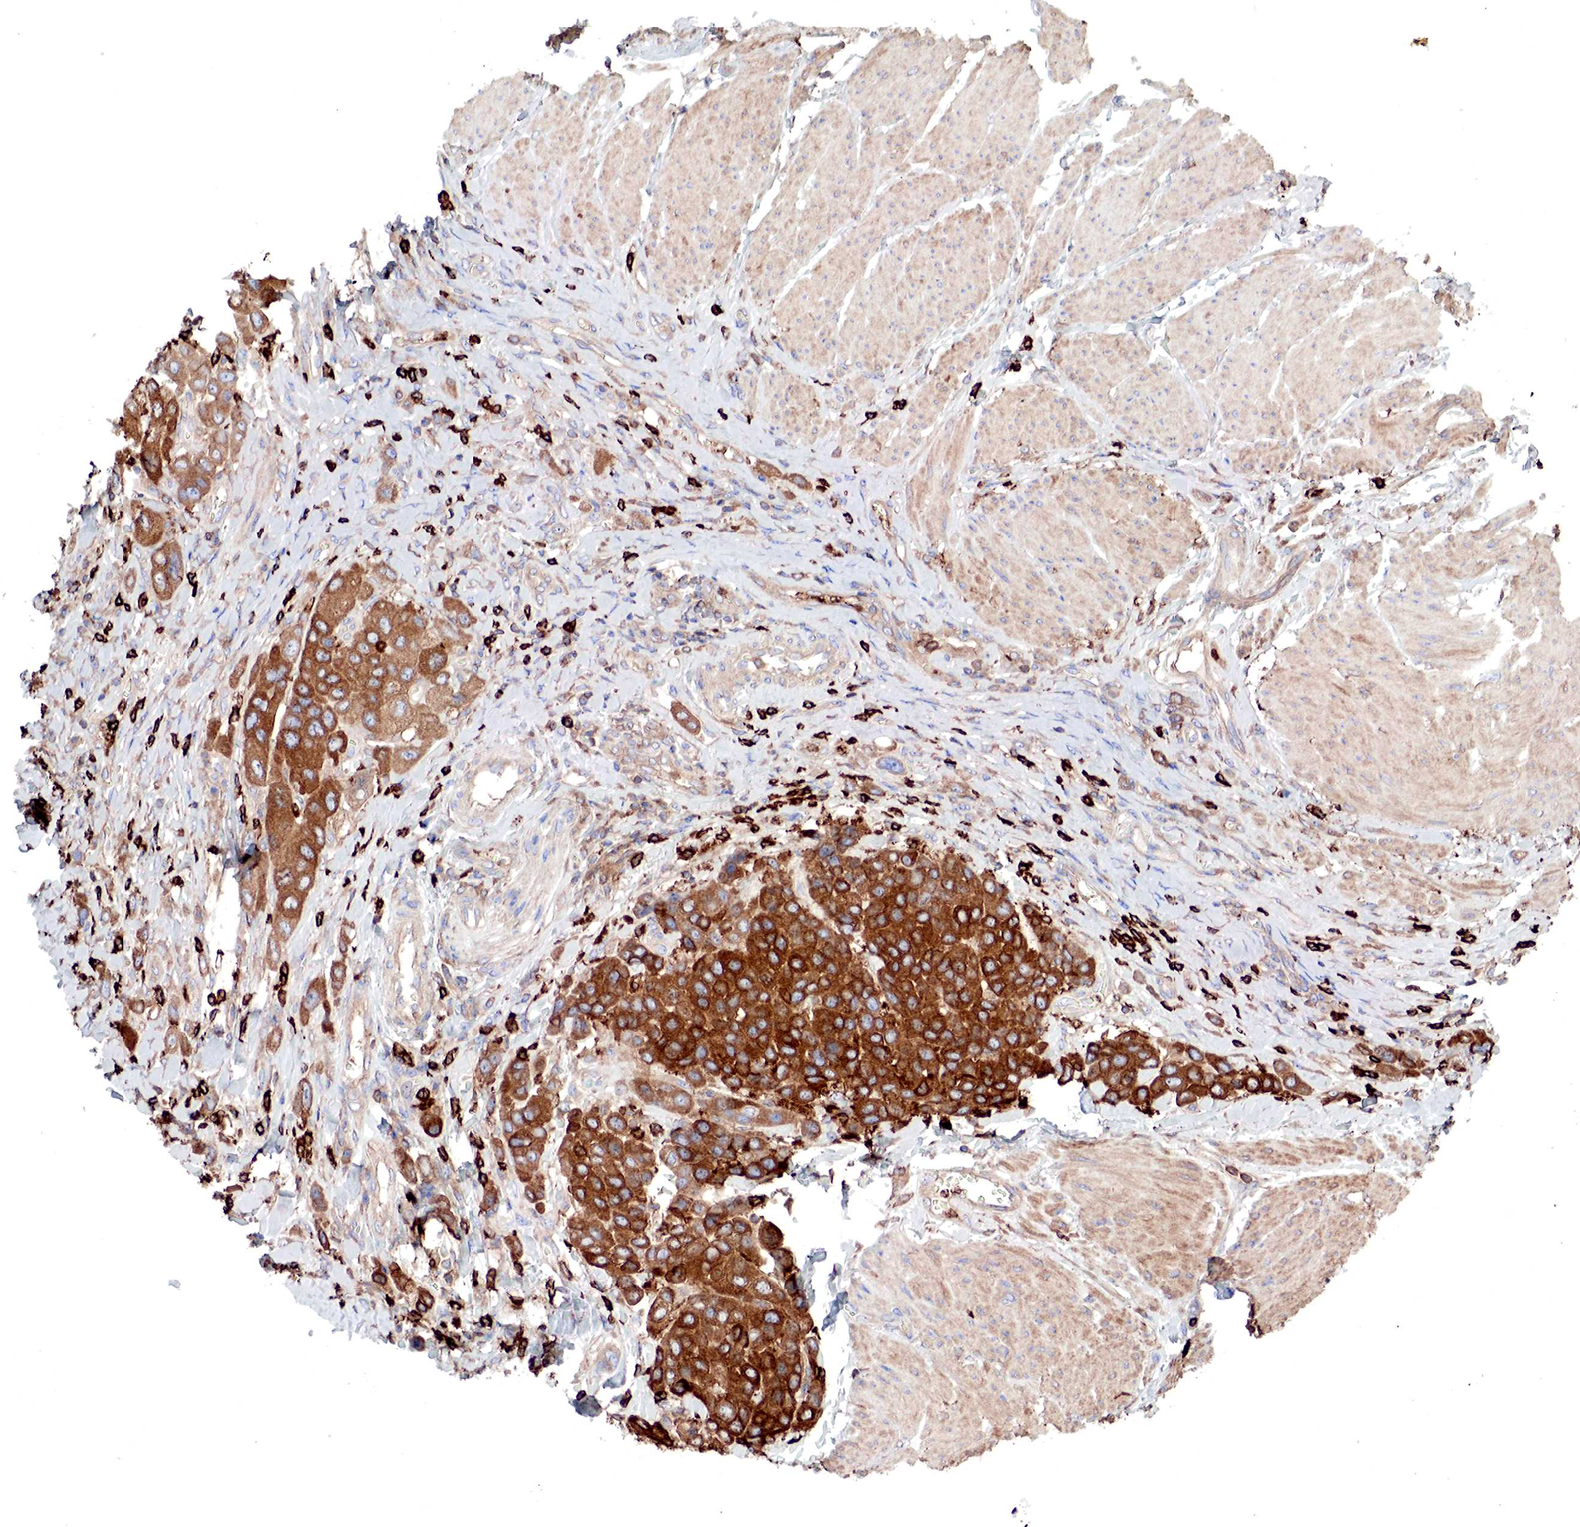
{"staining": {"intensity": "strong", "quantity": ">75%", "location": "cytoplasmic/membranous"}, "tissue": "urothelial cancer", "cell_type": "Tumor cells", "image_type": "cancer", "snomed": [{"axis": "morphology", "description": "Urothelial carcinoma, High grade"}, {"axis": "topography", "description": "Urinary bladder"}], "caption": "Urothelial cancer stained with a protein marker demonstrates strong staining in tumor cells.", "gene": "G6PD", "patient": {"sex": "male", "age": 50}}